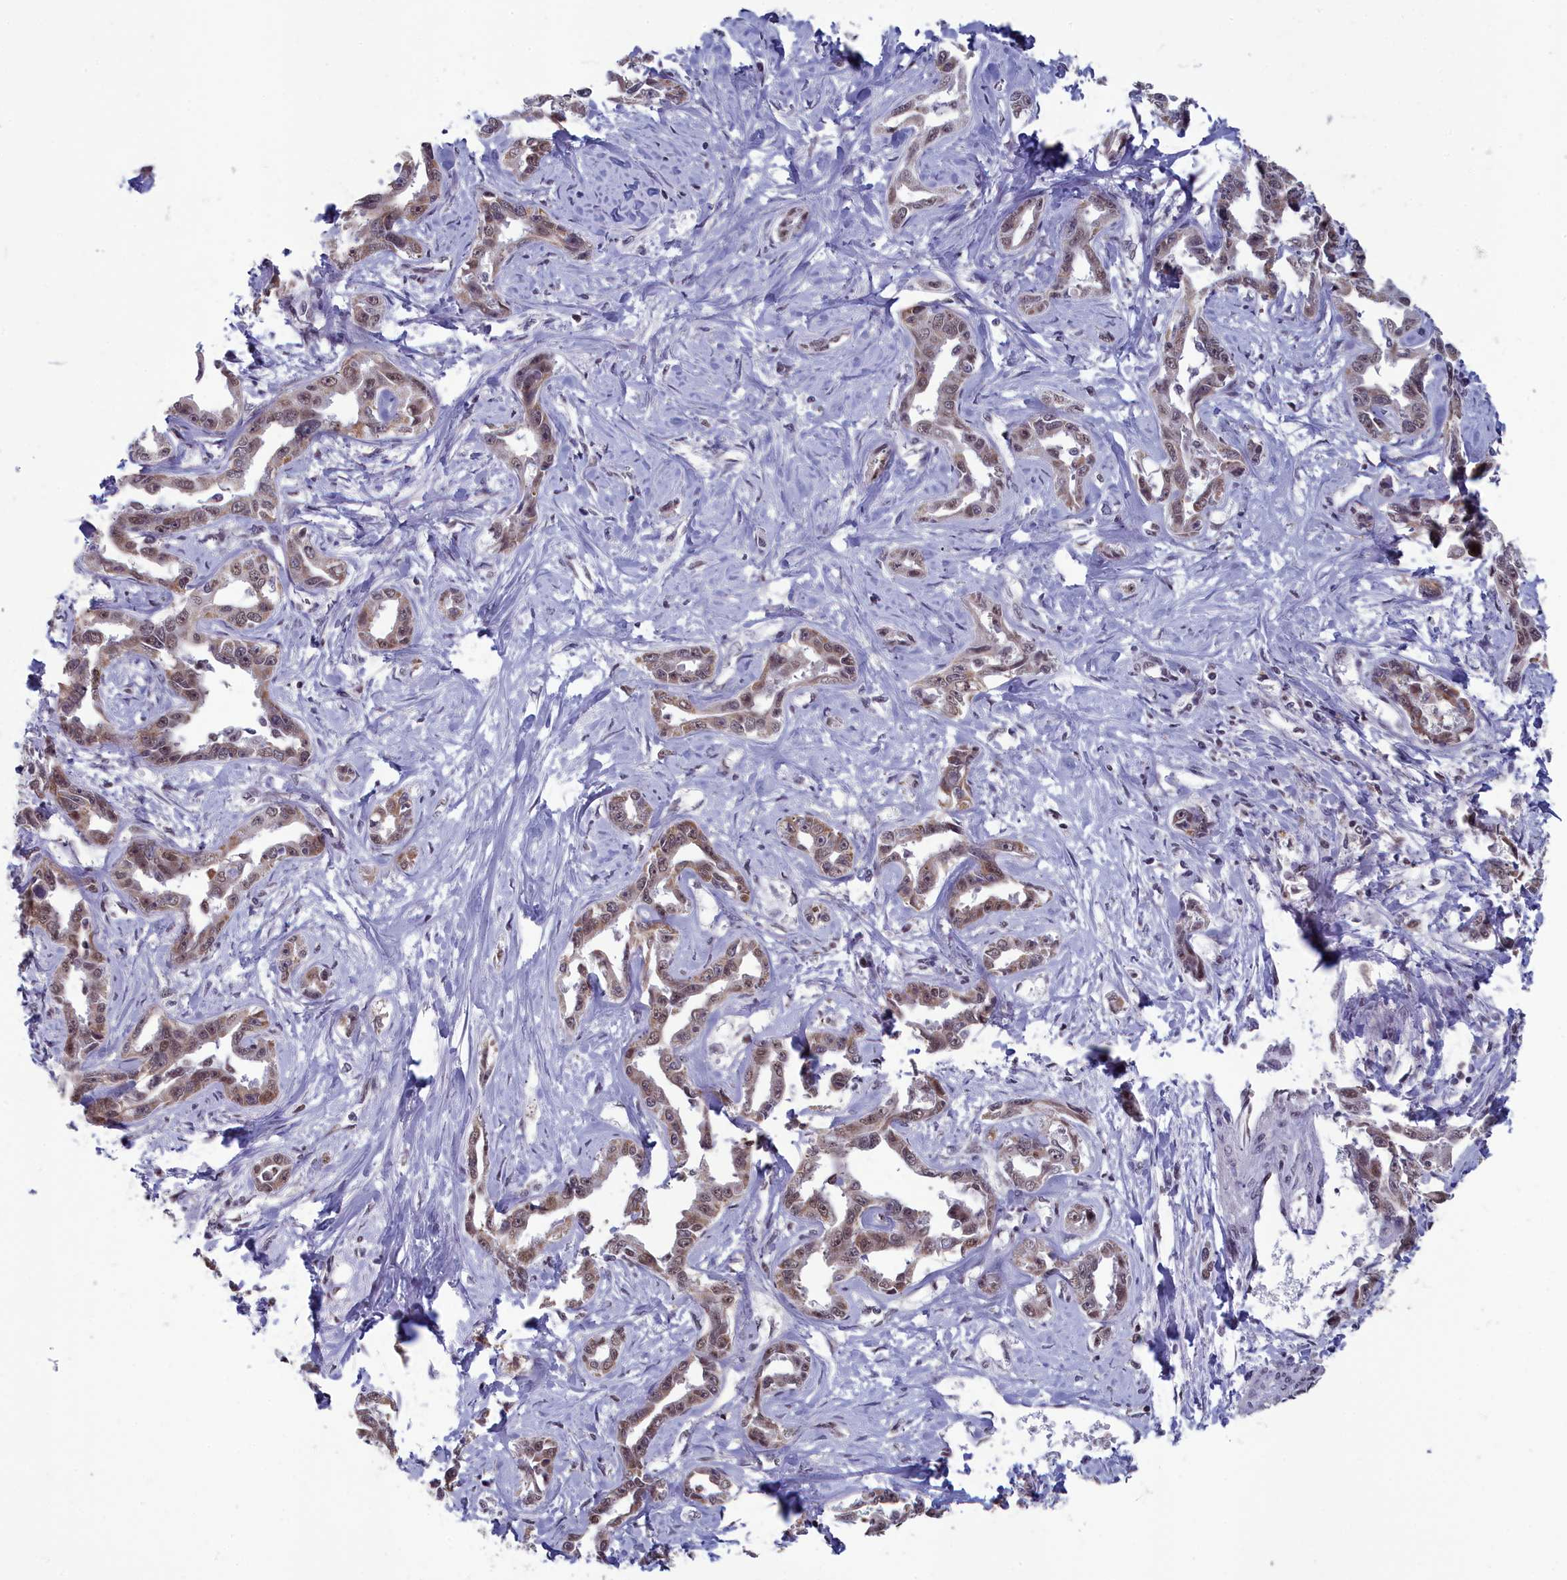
{"staining": {"intensity": "weak", "quantity": ">75%", "location": "nuclear"}, "tissue": "liver cancer", "cell_type": "Tumor cells", "image_type": "cancer", "snomed": [{"axis": "morphology", "description": "Cholangiocarcinoma"}, {"axis": "topography", "description": "Liver"}], "caption": "A high-resolution histopathology image shows immunohistochemistry staining of liver cancer (cholangiocarcinoma), which shows weak nuclear positivity in approximately >75% of tumor cells. The staining was performed using DAB to visualize the protein expression in brown, while the nuclei were stained in blue with hematoxylin (Magnification: 20x).", "gene": "MT-CO3", "patient": {"sex": "male", "age": 59}}